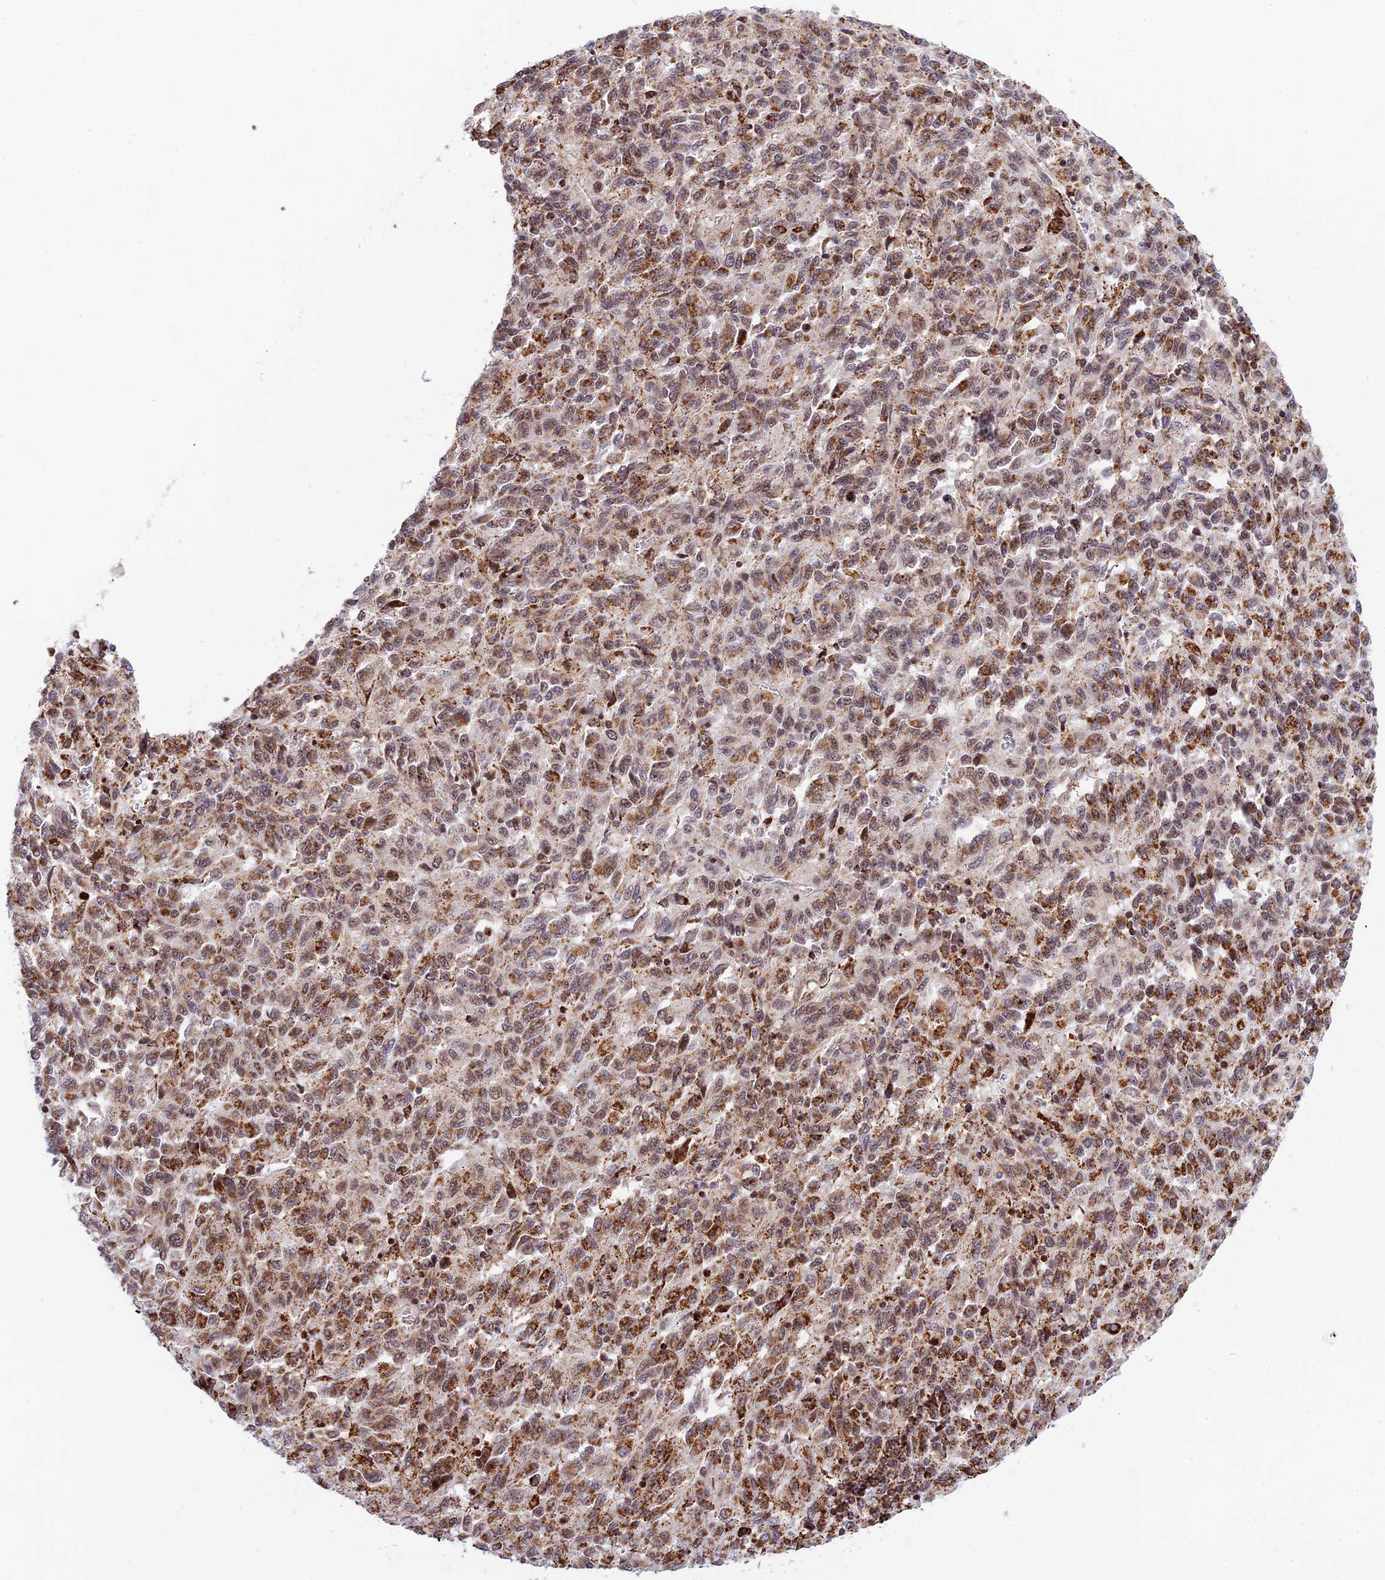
{"staining": {"intensity": "strong", "quantity": "25%-75%", "location": "cytoplasmic/membranous"}, "tissue": "melanoma", "cell_type": "Tumor cells", "image_type": "cancer", "snomed": [{"axis": "morphology", "description": "Malignant melanoma, Metastatic site"}, {"axis": "topography", "description": "Lung"}], "caption": "A high amount of strong cytoplasmic/membranous expression is present in about 25%-75% of tumor cells in melanoma tissue.", "gene": "POLR1G", "patient": {"sex": "male", "age": 64}}